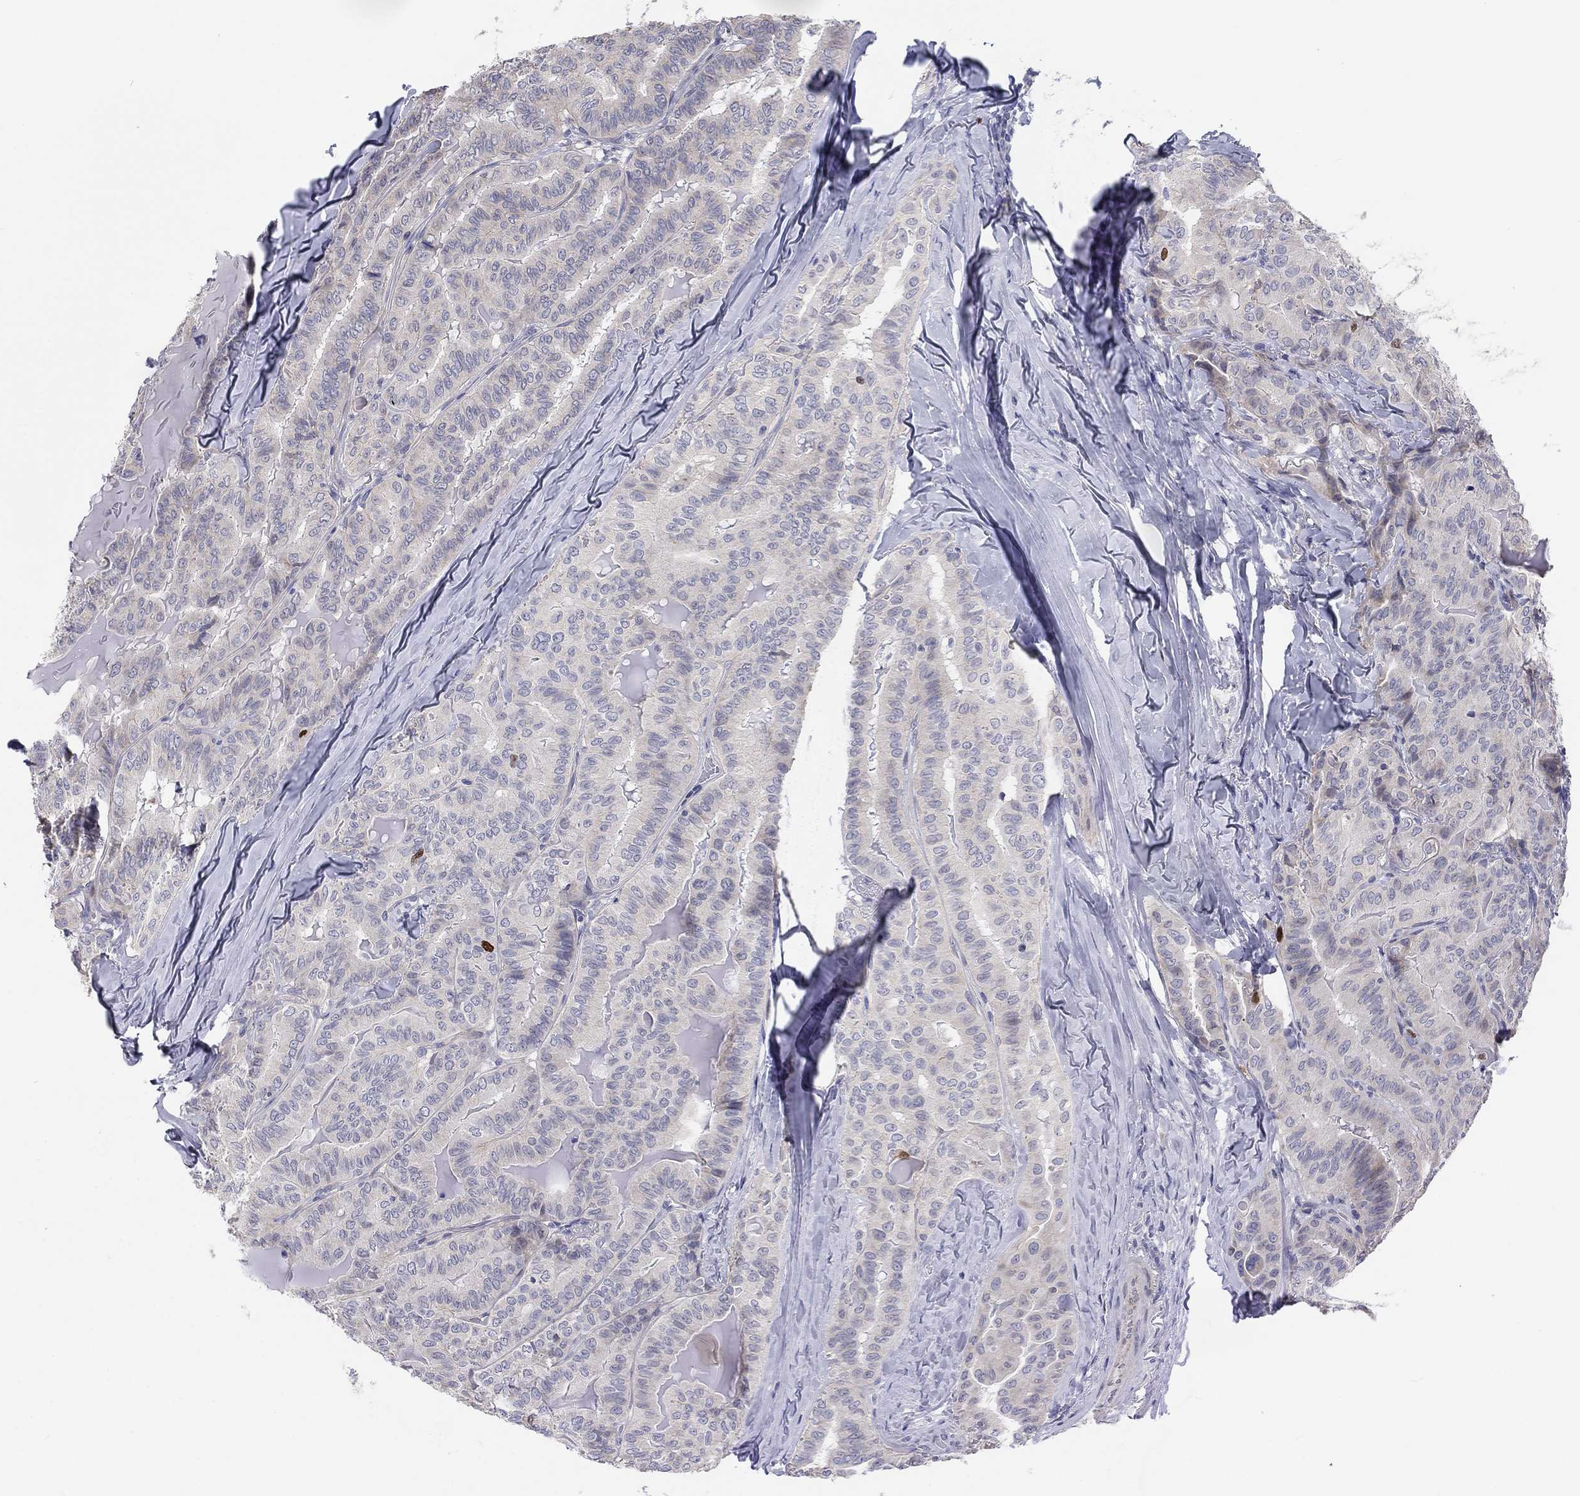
{"staining": {"intensity": "strong", "quantity": "<25%", "location": "nuclear"}, "tissue": "thyroid cancer", "cell_type": "Tumor cells", "image_type": "cancer", "snomed": [{"axis": "morphology", "description": "Papillary adenocarcinoma, NOS"}, {"axis": "topography", "description": "Thyroid gland"}], "caption": "High-magnification brightfield microscopy of thyroid cancer (papillary adenocarcinoma) stained with DAB (brown) and counterstained with hematoxylin (blue). tumor cells exhibit strong nuclear staining is appreciated in about<25% of cells.", "gene": "PRC1", "patient": {"sex": "female", "age": 68}}